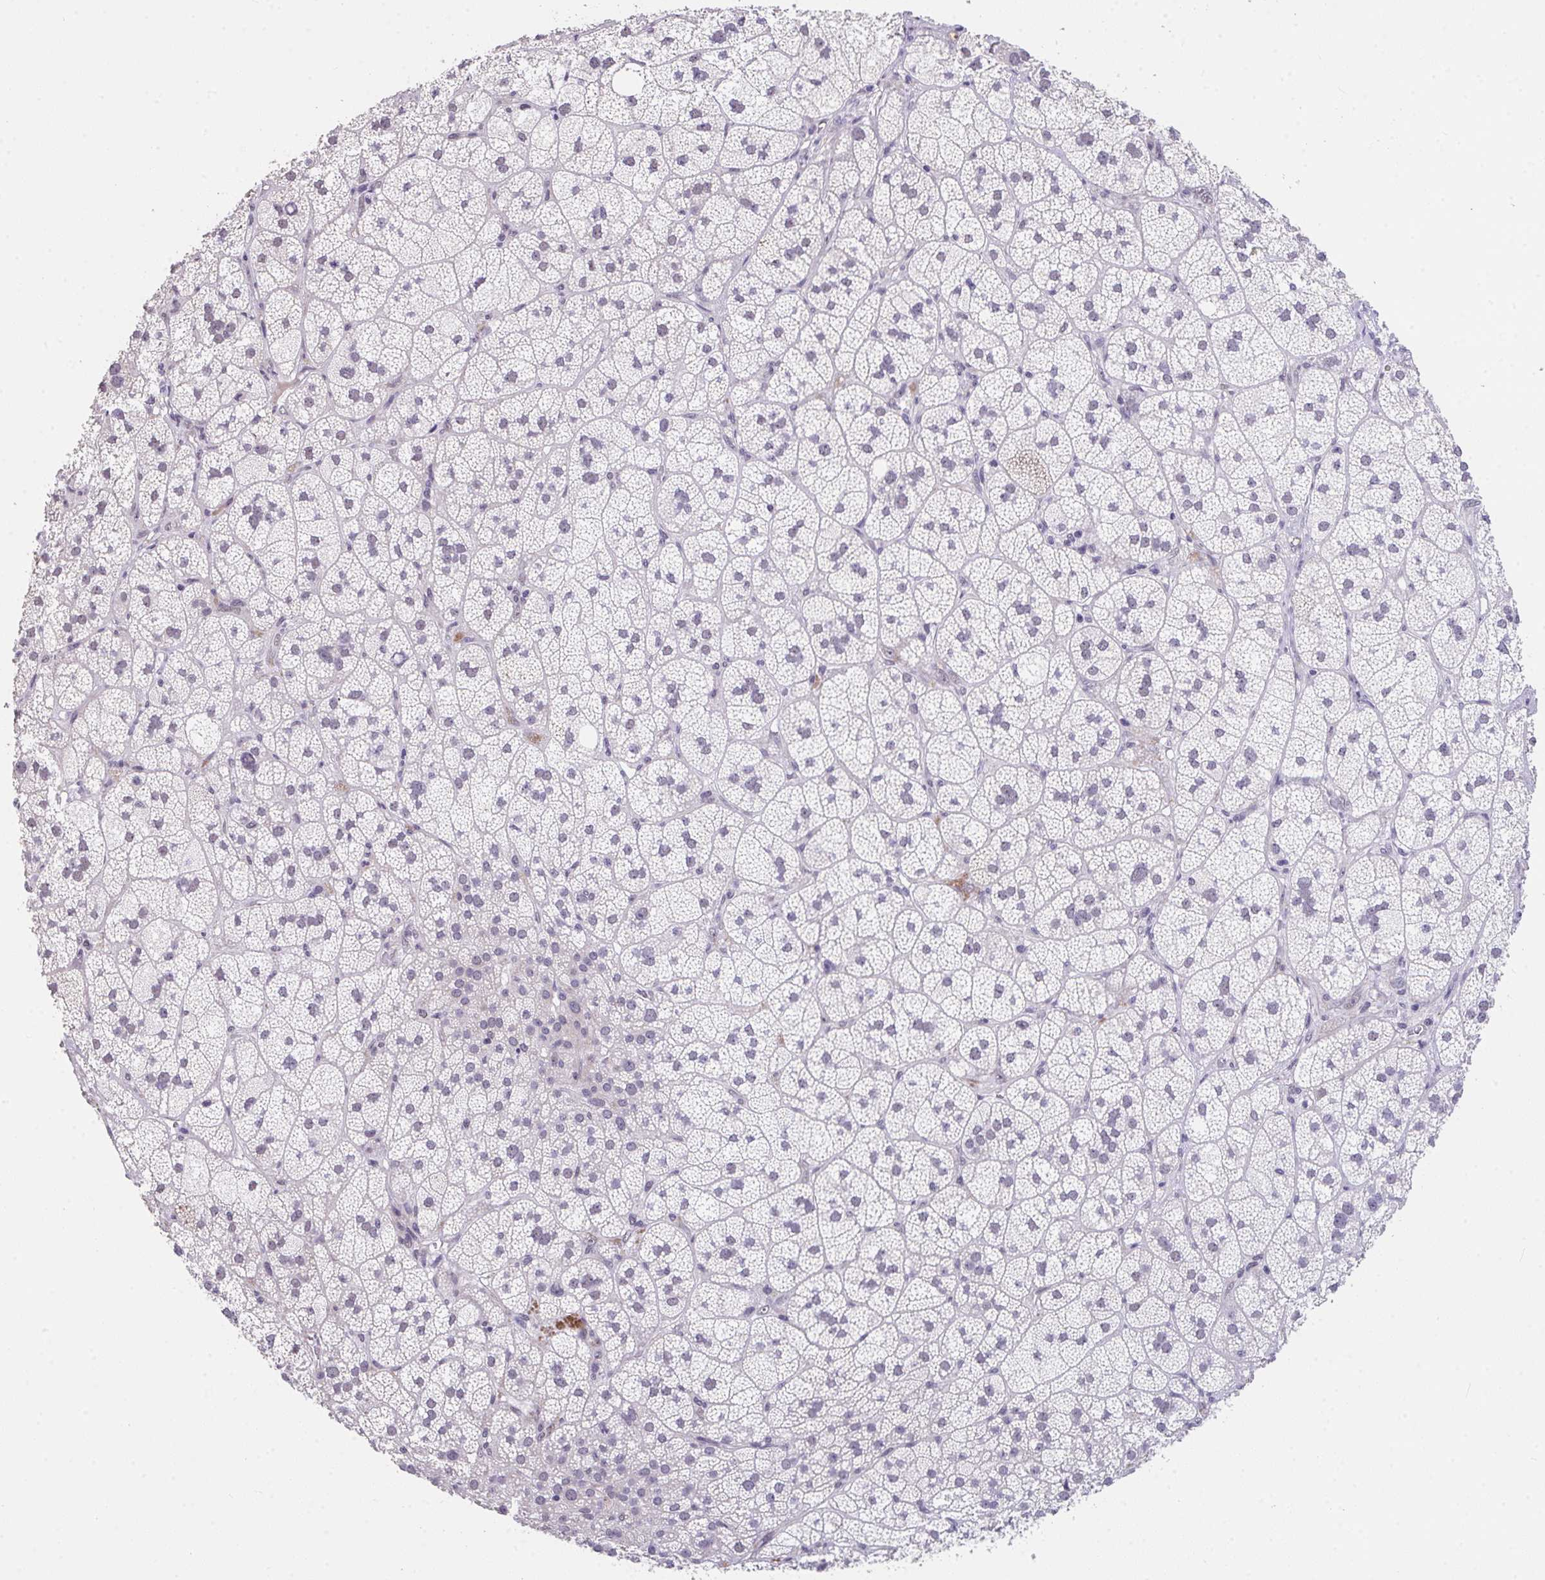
{"staining": {"intensity": "weak", "quantity": "<25%", "location": "nuclear"}, "tissue": "adrenal gland", "cell_type": "Glandular cells", "image_type": "normal", "snomed": [{"axis": "morphology", "description": "Normal tissue, NOS"}, {"axis": "topography", "description": "Adrenal gland"}], "caption": "Human adrenal gland stained for a protein using IHC exhibits no expression in glandular cells.", "gene": "RBBP6", "patient": {"sex": "female", "age": 60}}